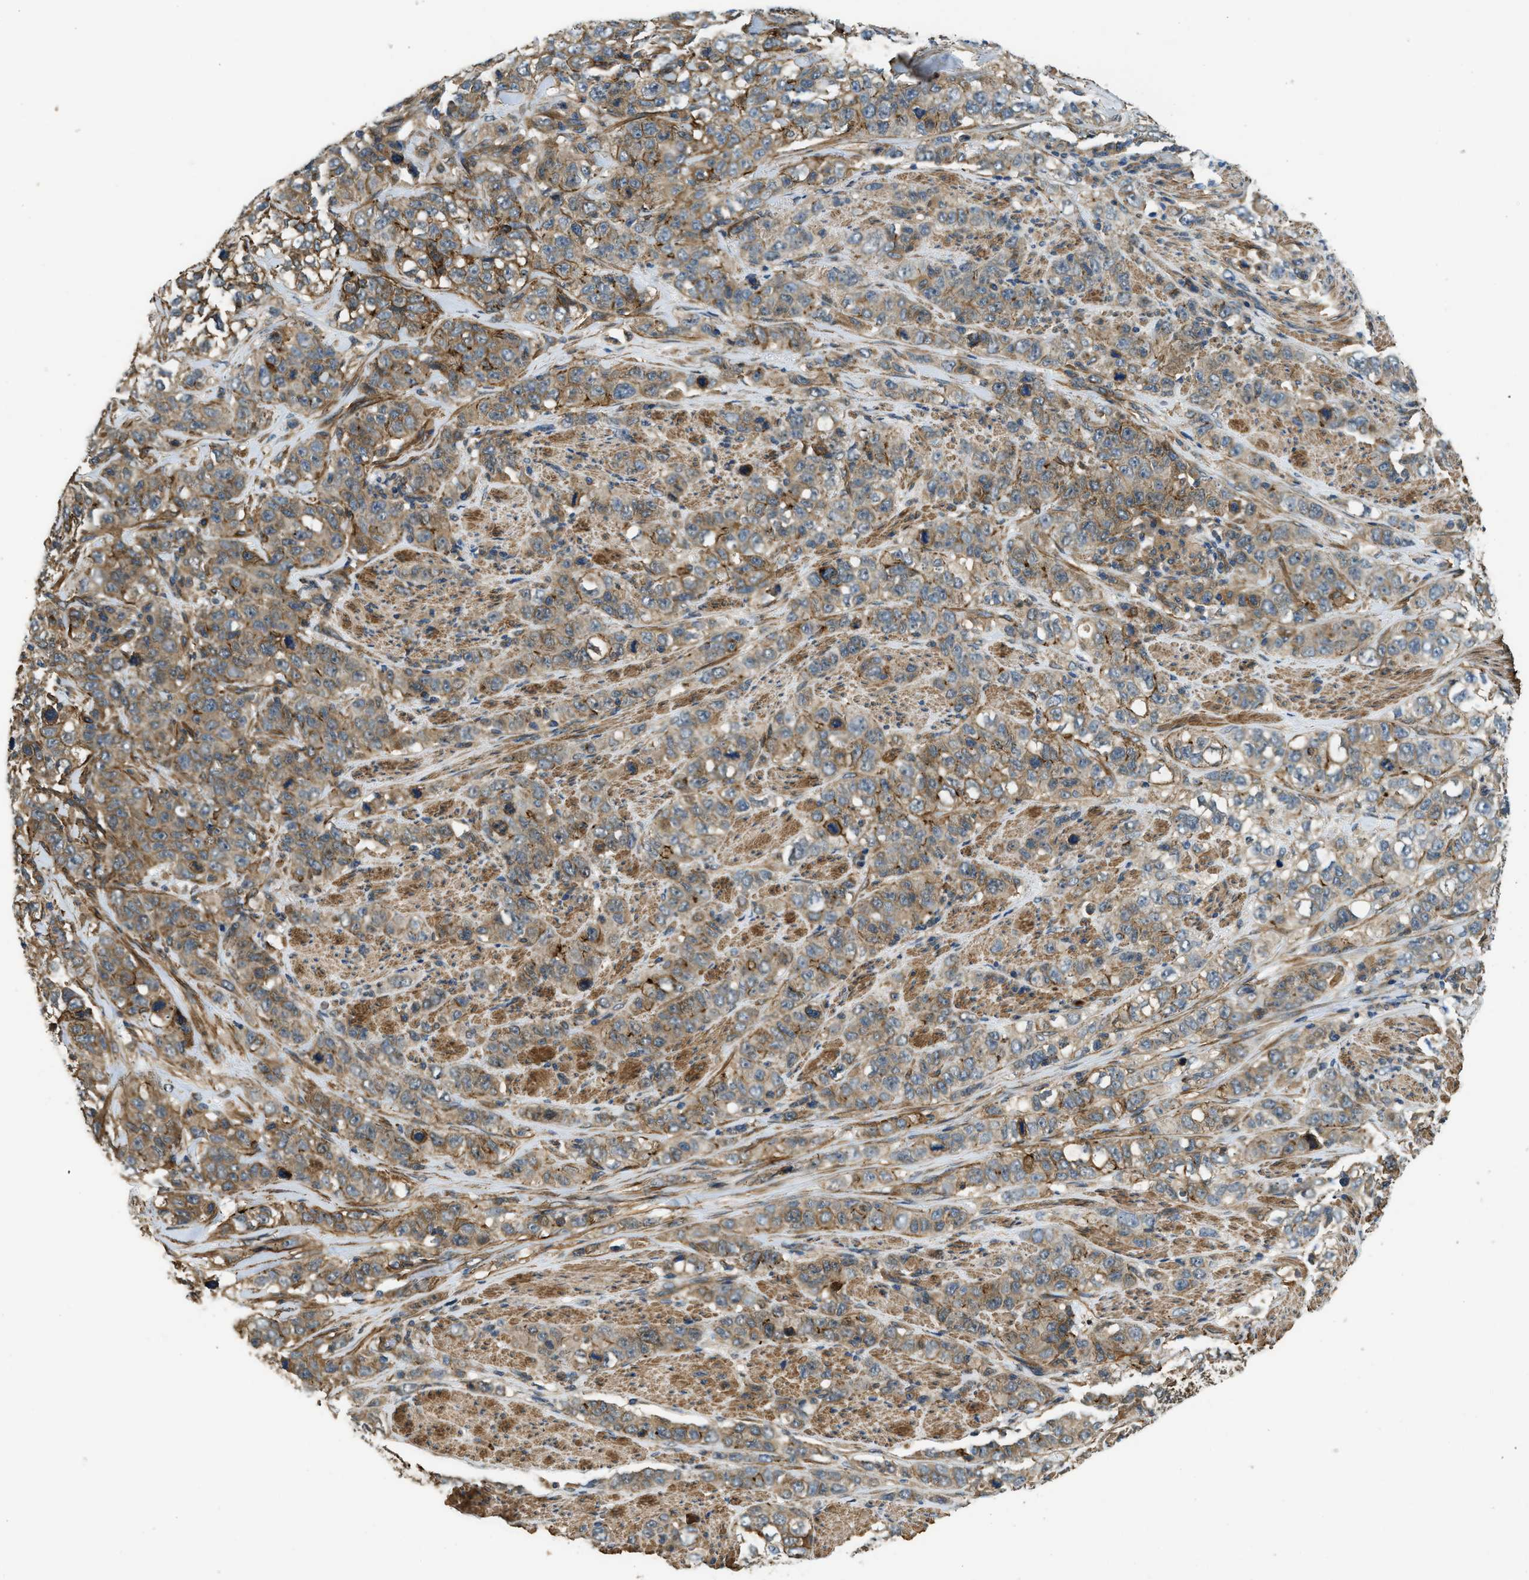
{"staining": {"intensity": "weak", "quantity": ">75%", "location": "cytoplasmic/membranous"}, "tissue": "stomach cancer", "cell_type": "Tumor cells", "image_type": "cancer", "snomed": [{"axis": "morphology", "description": "Adenocarcinoma, NOS"}, {"axis": "topography", "description": "Stomach"}], "caption": "The histopathology image demonstrates immunohistochemical staining of stomach cancer. There is weak cytoplasmic/membranous positivity is seen in approximately >75% of tumor cells.", "gene": "CGN", "patient": {"sex": "male", "age": 48}}